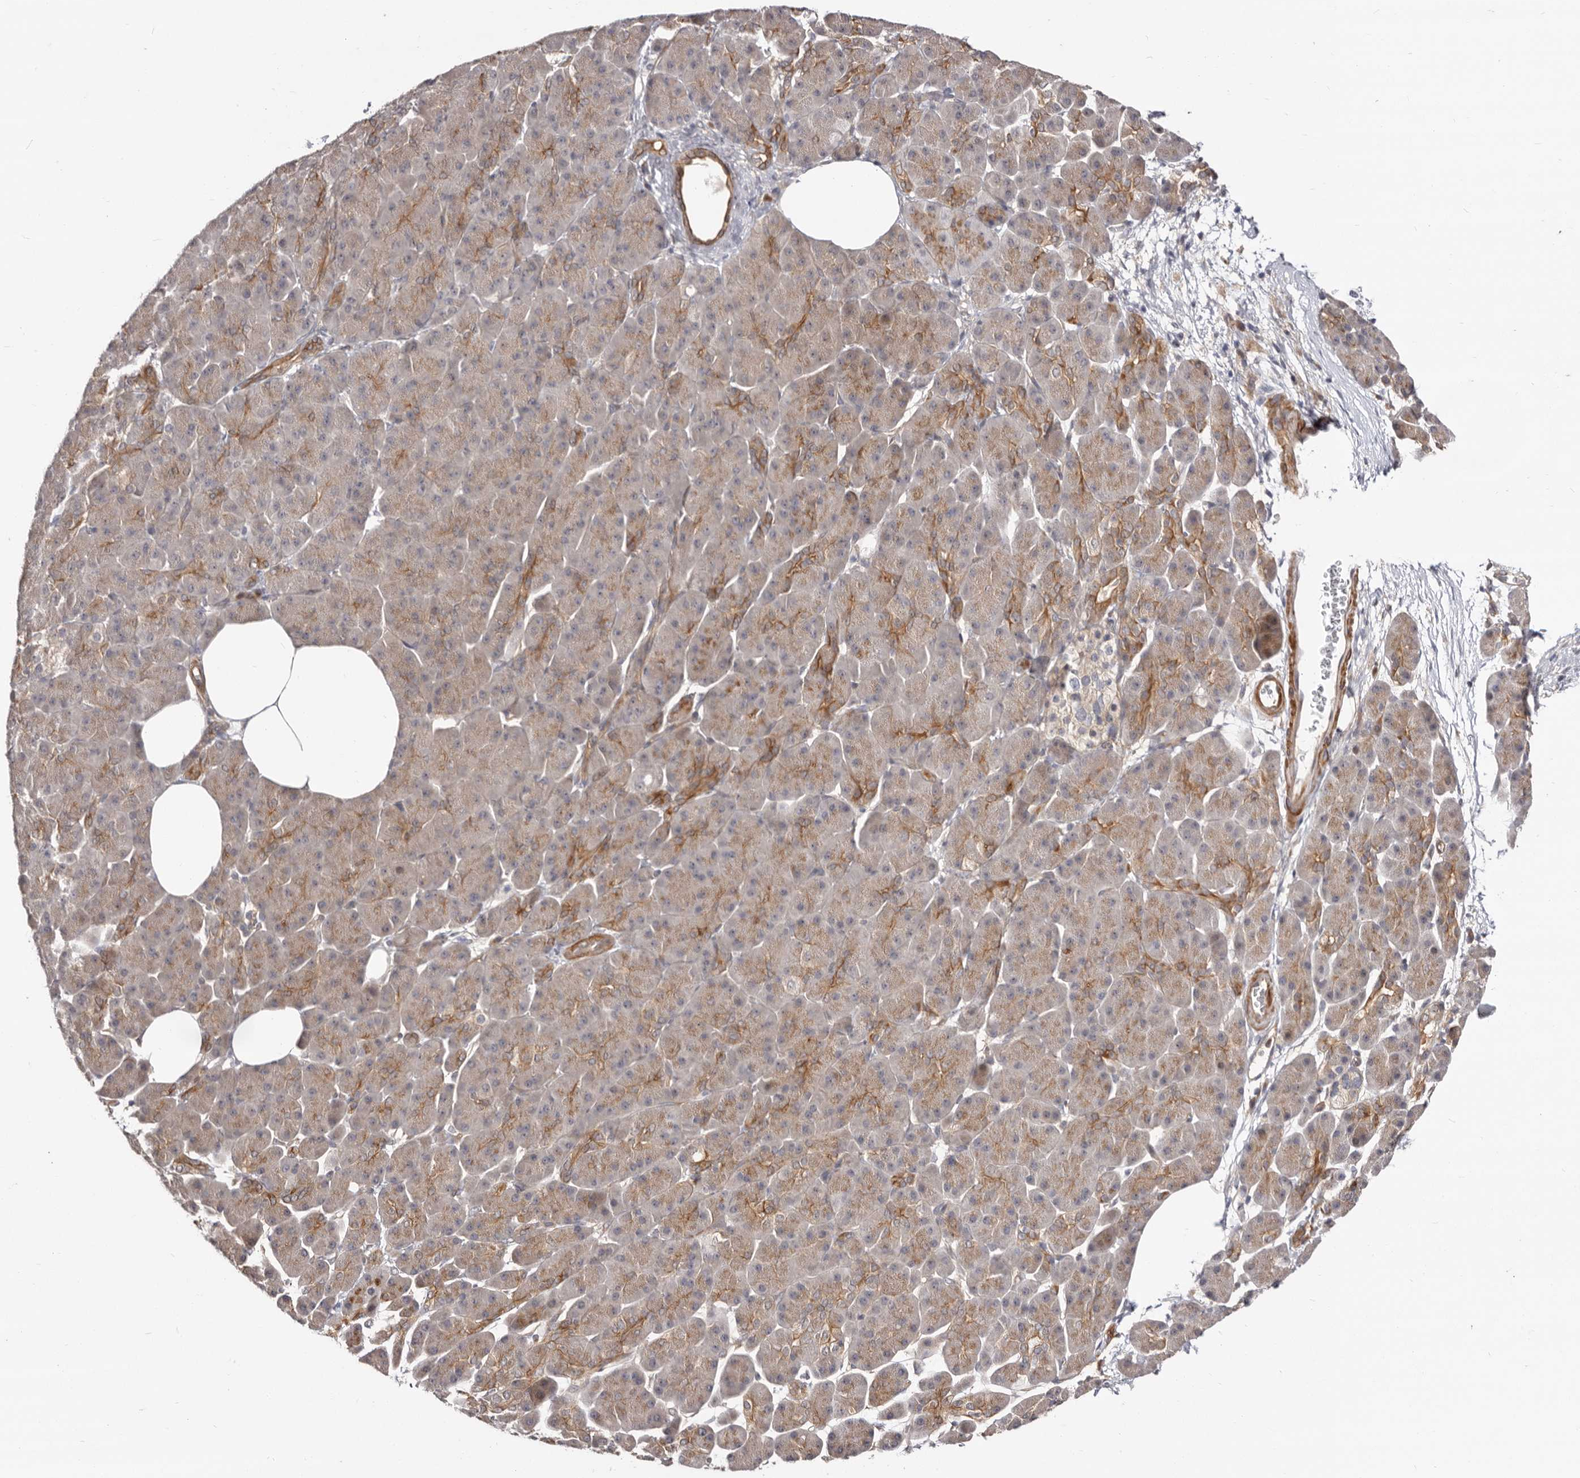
{"staining": {"intensity": "weak", "quantity": "25%-75%", "location": "cytoplasmic/membranous"}, "tissue": "pancreatic cancer", "cell_type": "Tumor cells", "image_type": "cancer", "snomed": [{"axis": "morphology", "description": "Adenocarcinoma, NOS"}, {"axis": "topography", "description": "Pancreas"}], "caption": "Protein positivity by immunohistochemistry (IHC) demonstrates weak cytoplasmic/membranous expression in approximately 25%-75% of tumor cells in adenocarcinoma (pancreatic).", "gene": "GPATCH4", "patient": {"sex": "female", "age": 70}}